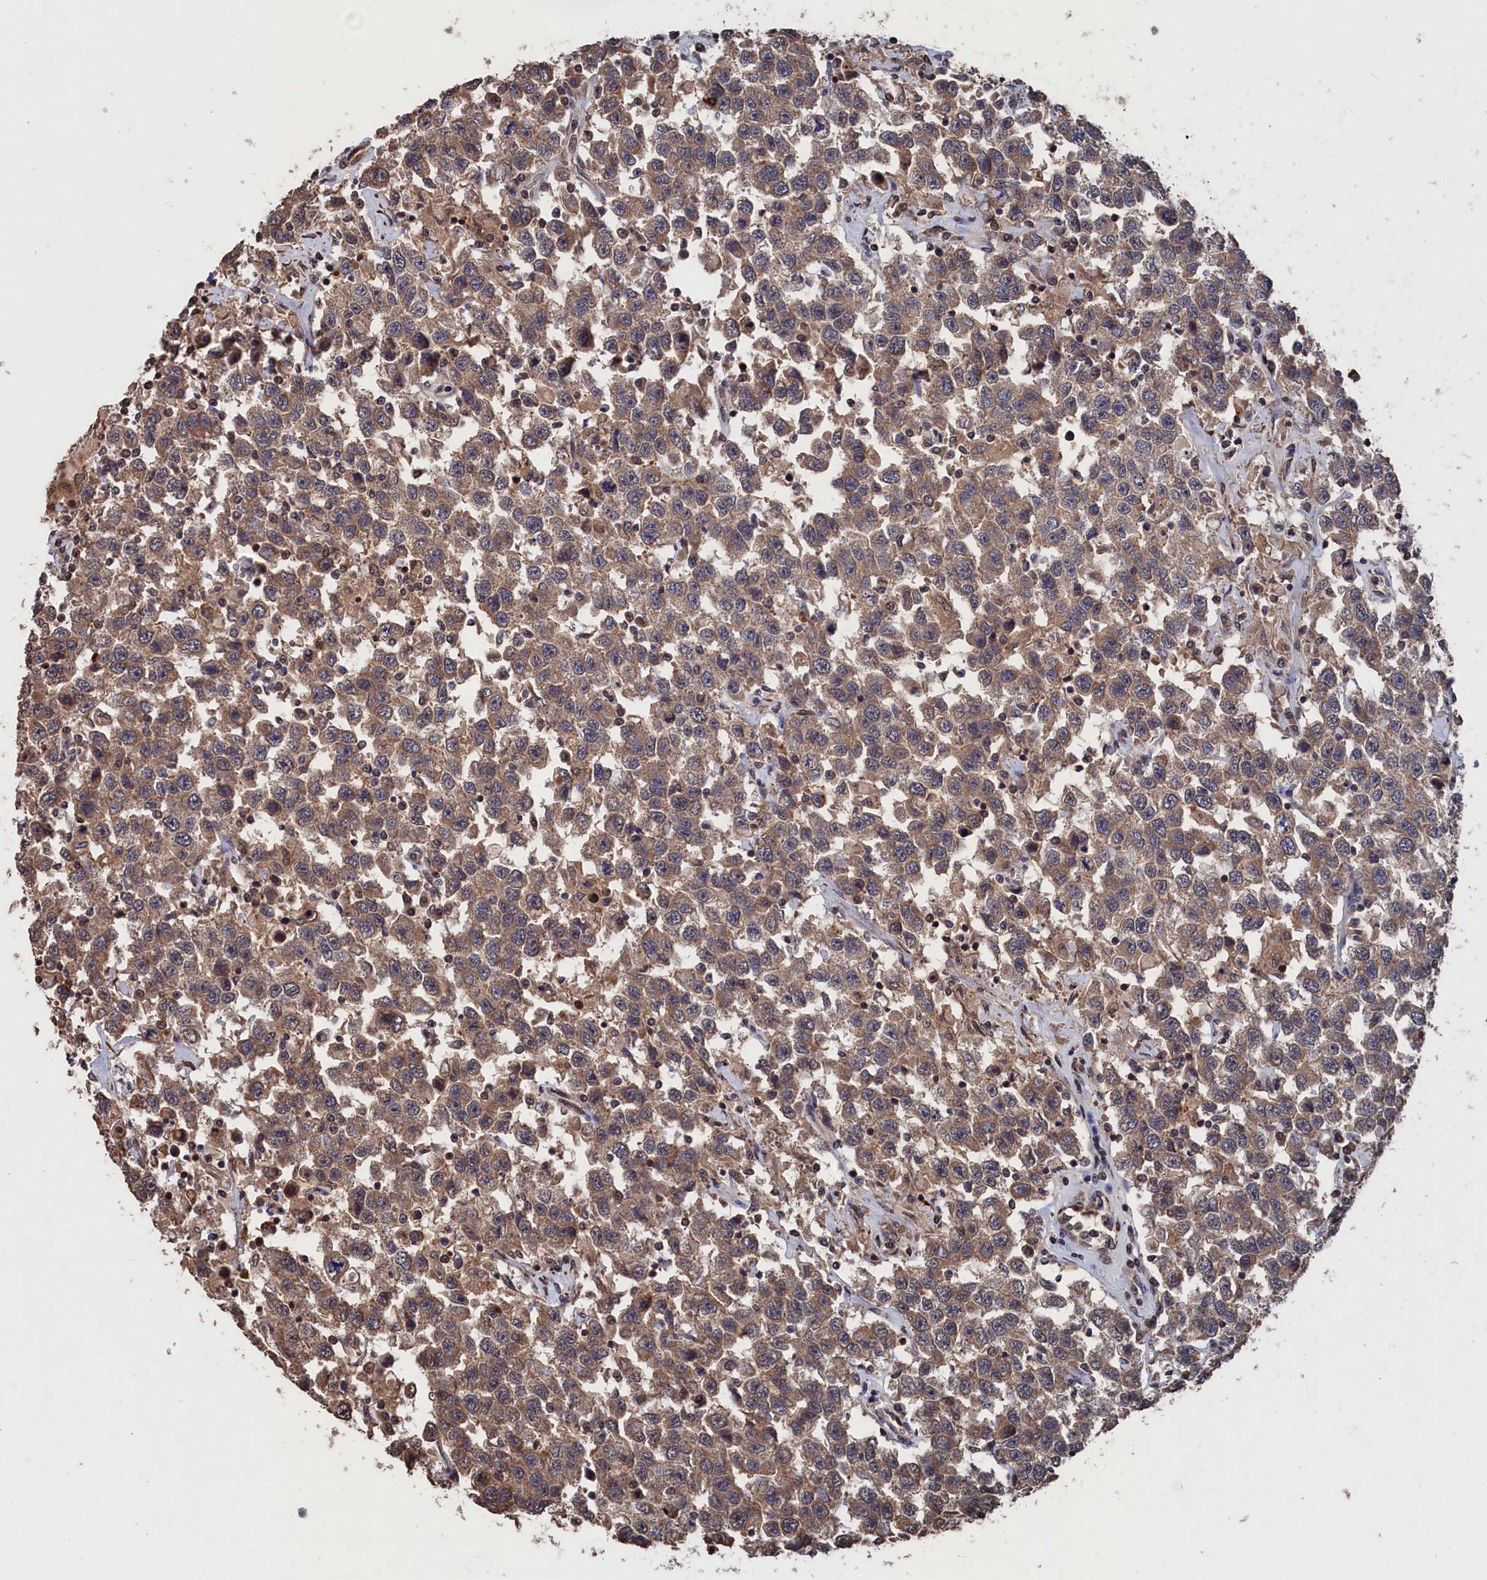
{"staining": {"intensity": "moderate", "quantity": ">75%", "location": "cytoplasmic/membranous"}, "tissue": "testis cancer", "cell_type": "Tumor cells", "image_type": "cancer", "snomed": [{"axis": "morphology", "description": "Seminoma, NOS"}, {"axis": "topography", "description": "Testis"}], "caption": "A histopathology image showing moderate cytoplasmic/membranous expression in about >75% of tumor cells in testis seminoma, as visualized by brown immunohistochemical staining.", "gene": "PDE12", "patient": {"sex": "male", "age": 41}}